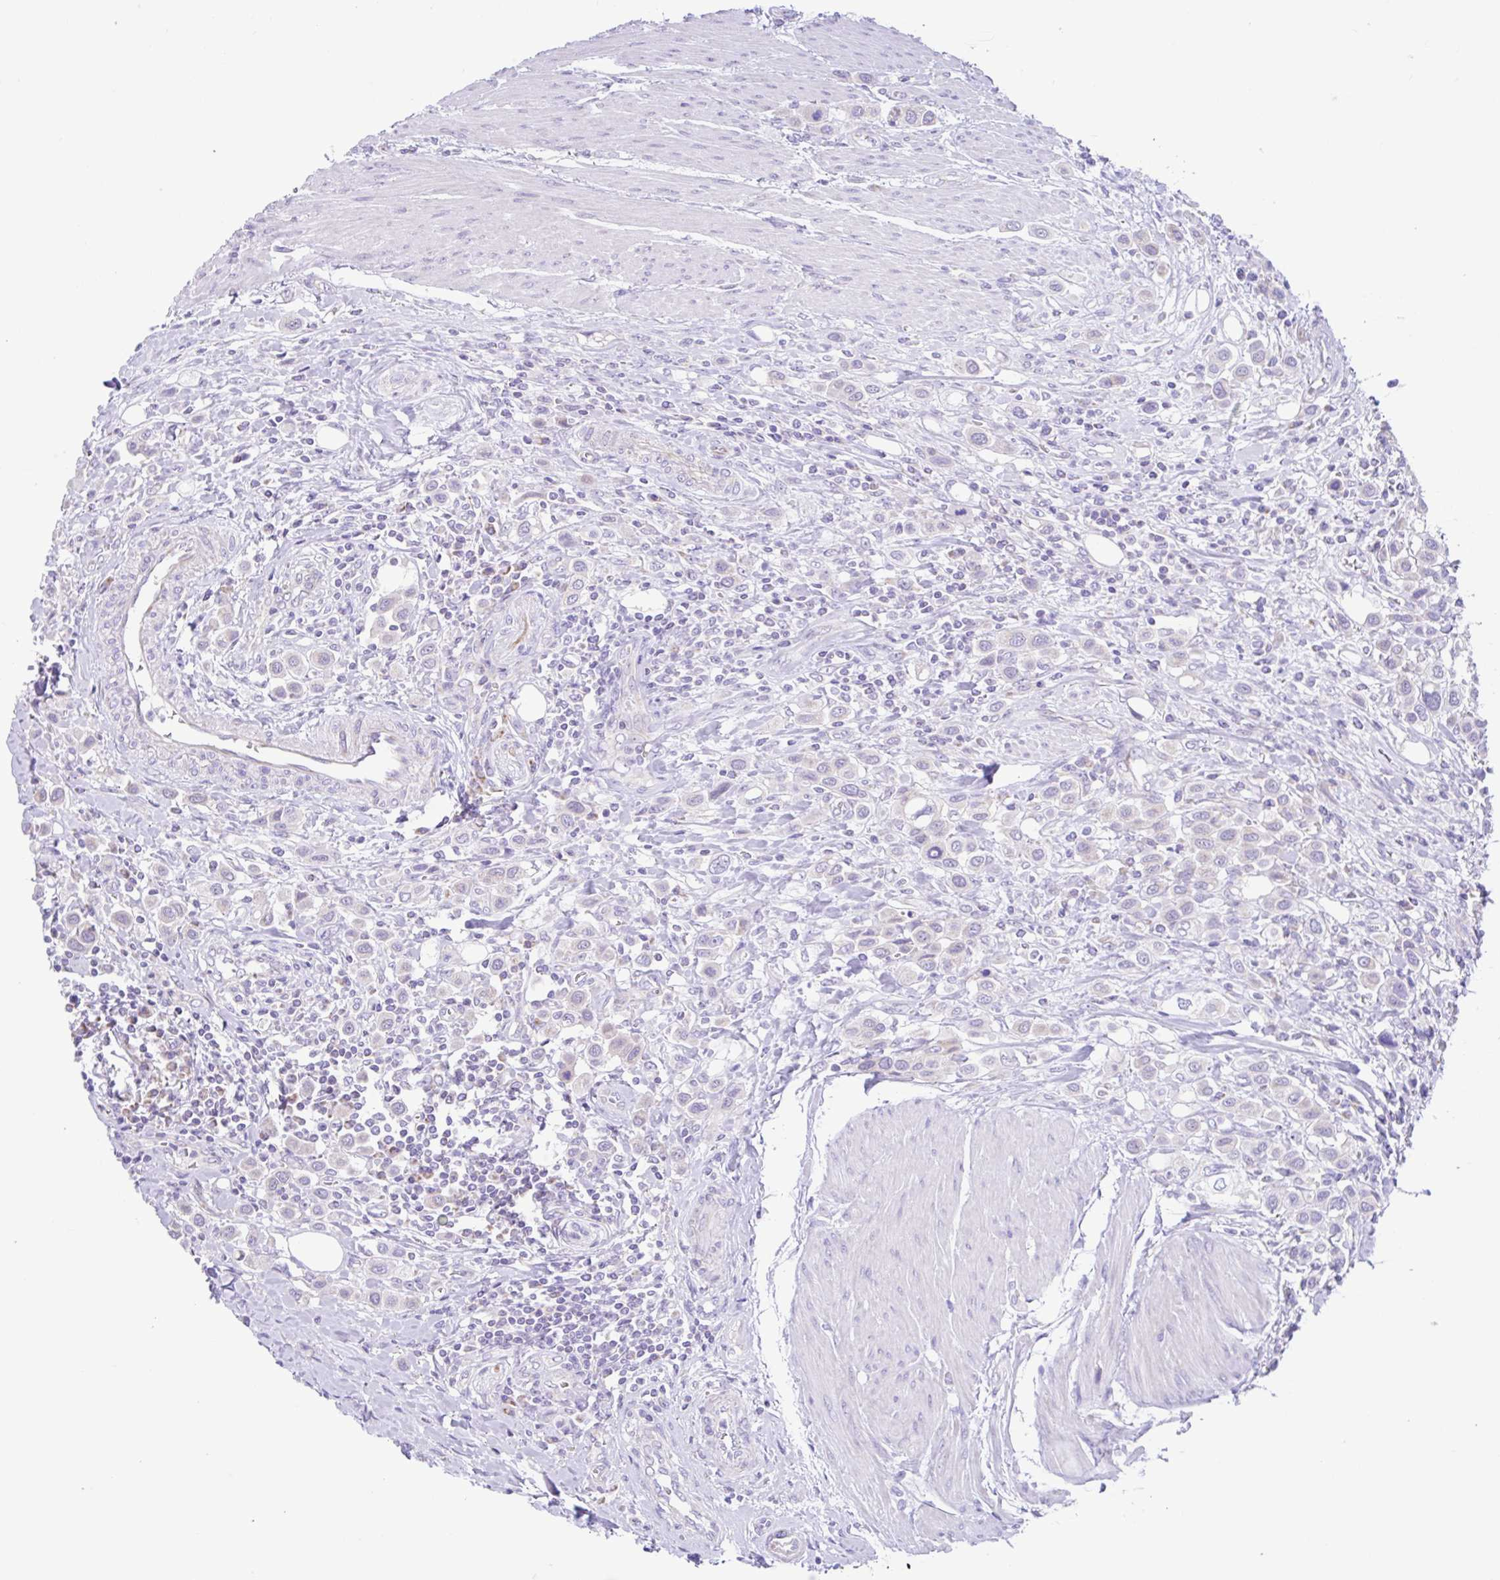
{"staining": {"intensity": "negative", "quantity": "none", "location": "none"}, "tissue": "urothelial cancer", "cell_type": "Tumor cells", "image_type": "cancer", "snomed": [{"axis": "morphology", "description": "Urothelial carcinoma, High grade"}, {"axis": "topography", "description": "Urinary bladder"}], "caption": "Immunohistochemical staining of human high-grade urothelial carcinoma exhibits no significant positivity in tumor cells. (DAB (3,3'-diaminobenzidine) IHC with hematoxylin counter stain).", "gene": "NDUFS2", "patient": {"sex": "male", "age": 50}}